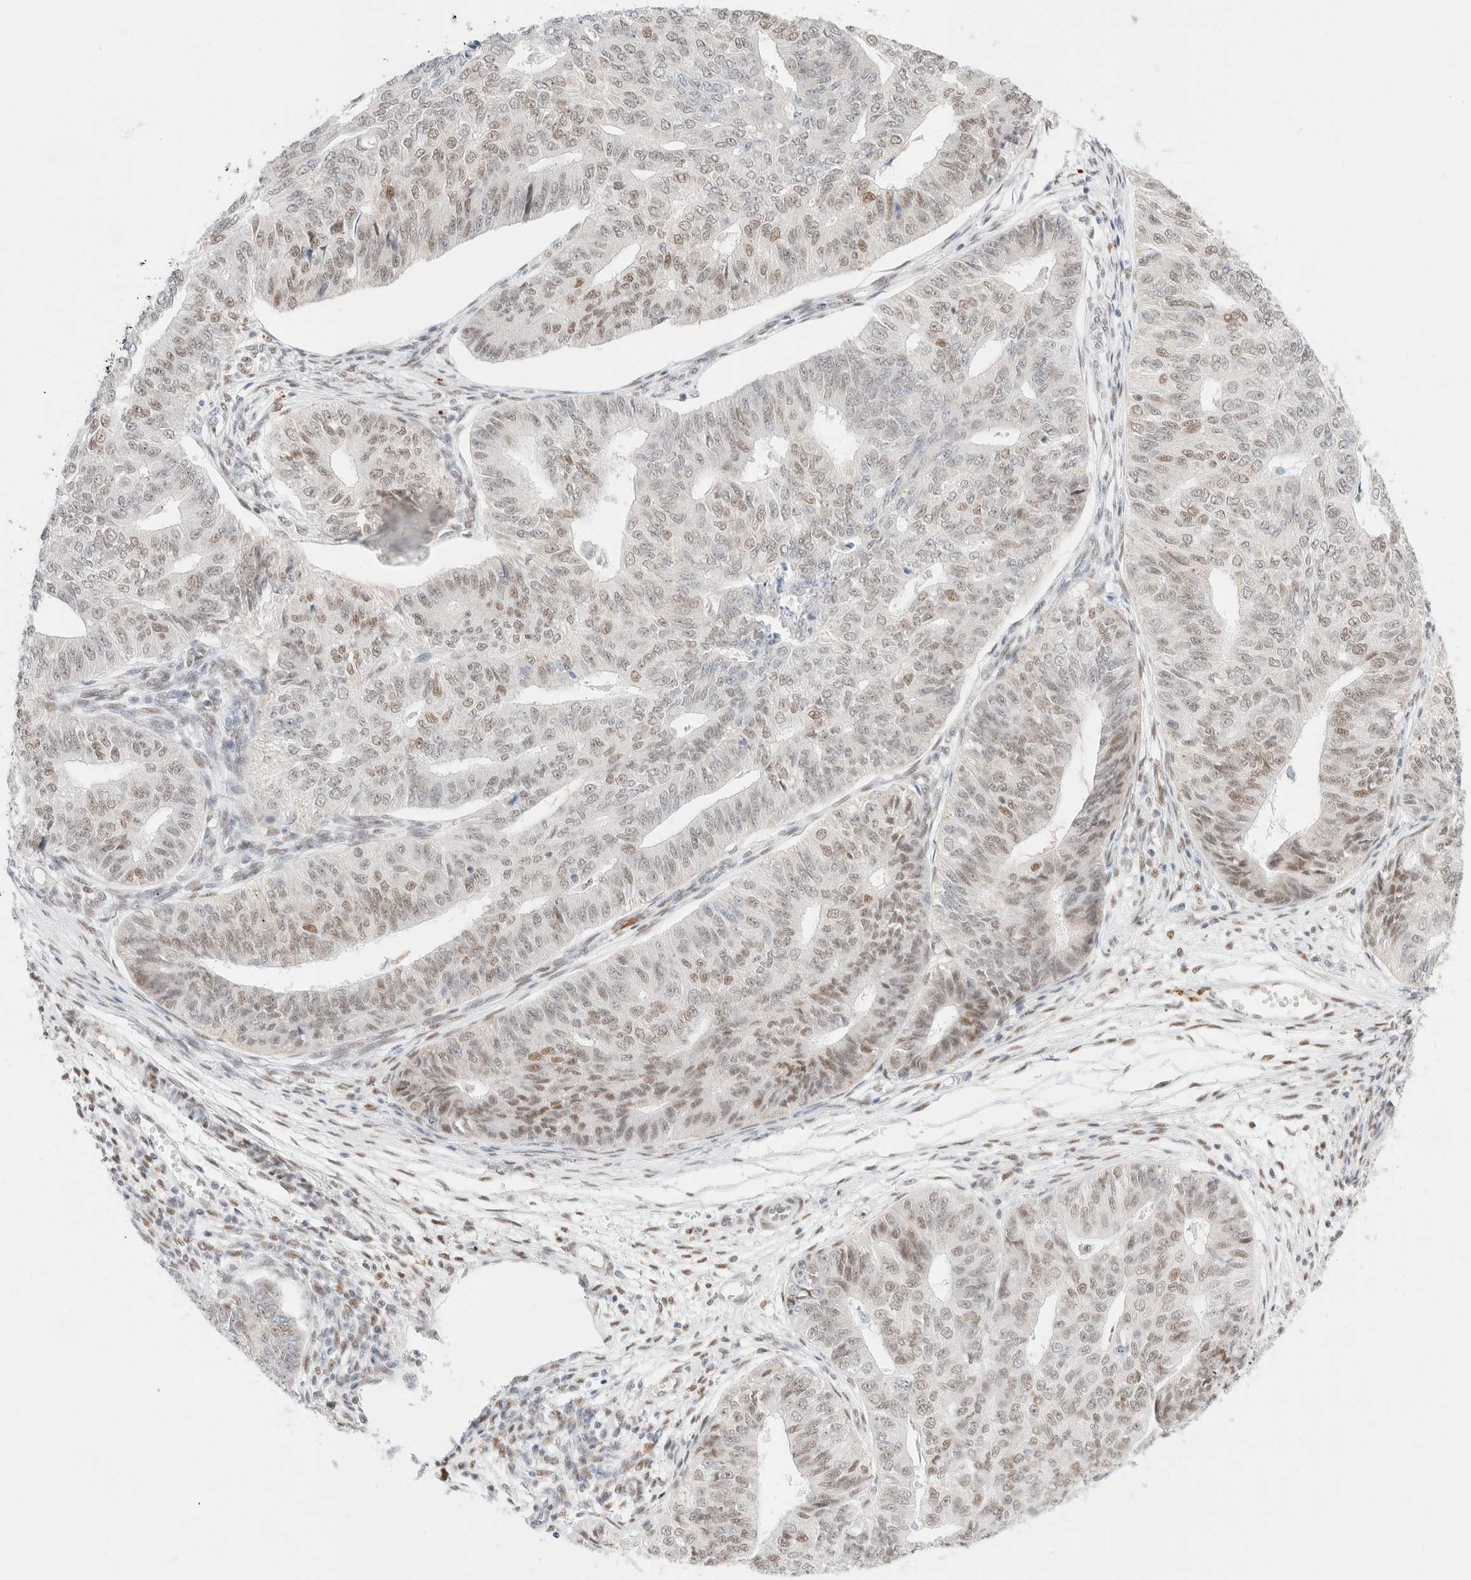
{"staining": {"intensity": "moderate", "quantity": ">75%", "location": "nuclear"}, "tissue": "endometrial cancer", "cell_type": "Tumor cells", "image_type": "cancer", "snomed": [{"axis": "morphology", "description": "Adenocarcinoma, NOS"}, {"axis": "topography", "description": "Endometrium"}], "caption": "Protein staining by IHC displays moderate nuclear positivity in about >75% of tumor cells in endometrial cancer (adenocarcinoma).", "gene": "CIC", "patient": {"sex": "female", "age": 32}}